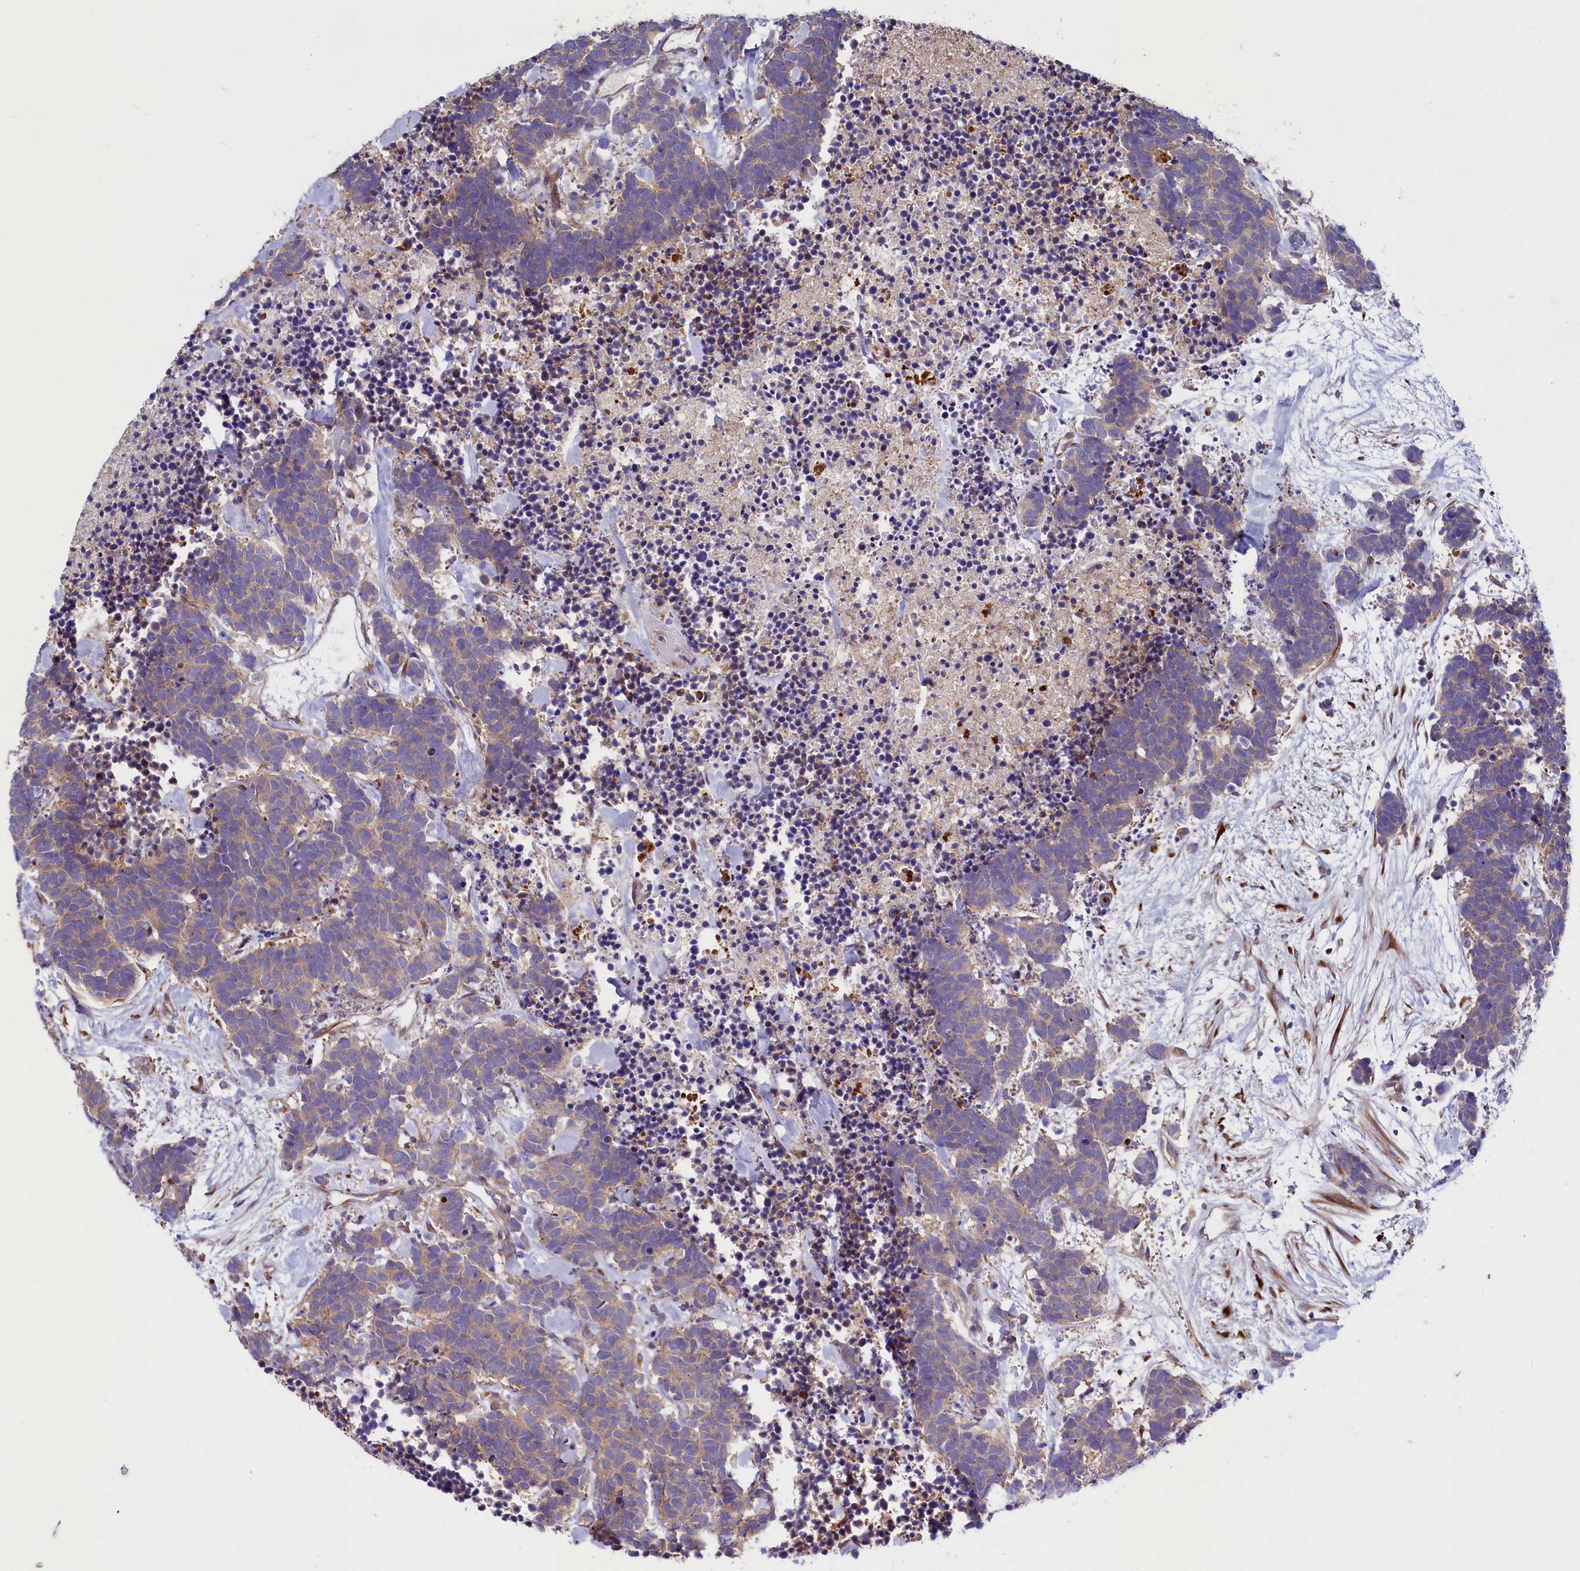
{"staining": {"intensity": "weak", "quantity": "<25%", "location": "cytoplasmic/membranous"}, "tissue": "carcinoid", "cell_type": "Tumor cells", "image_type": "cancer", "snomed": [{"axis": "morphology", "description": "Carcinoma, NOS"}, {"axis": "morphology", "description": "Carcinoid, malignant, NOS"}, {"axis": "topography", "description": "Prostate"}], "caption": "Tumor cells are negative for brown protein staining in carcinoid. Brightfield microscopy of immunohistochemistry stained with DAB (brown) and hematoxylin (blue), captured at high magnification.", "gene": "GPR108", "patient": {"sex": "male", "age": 57}}